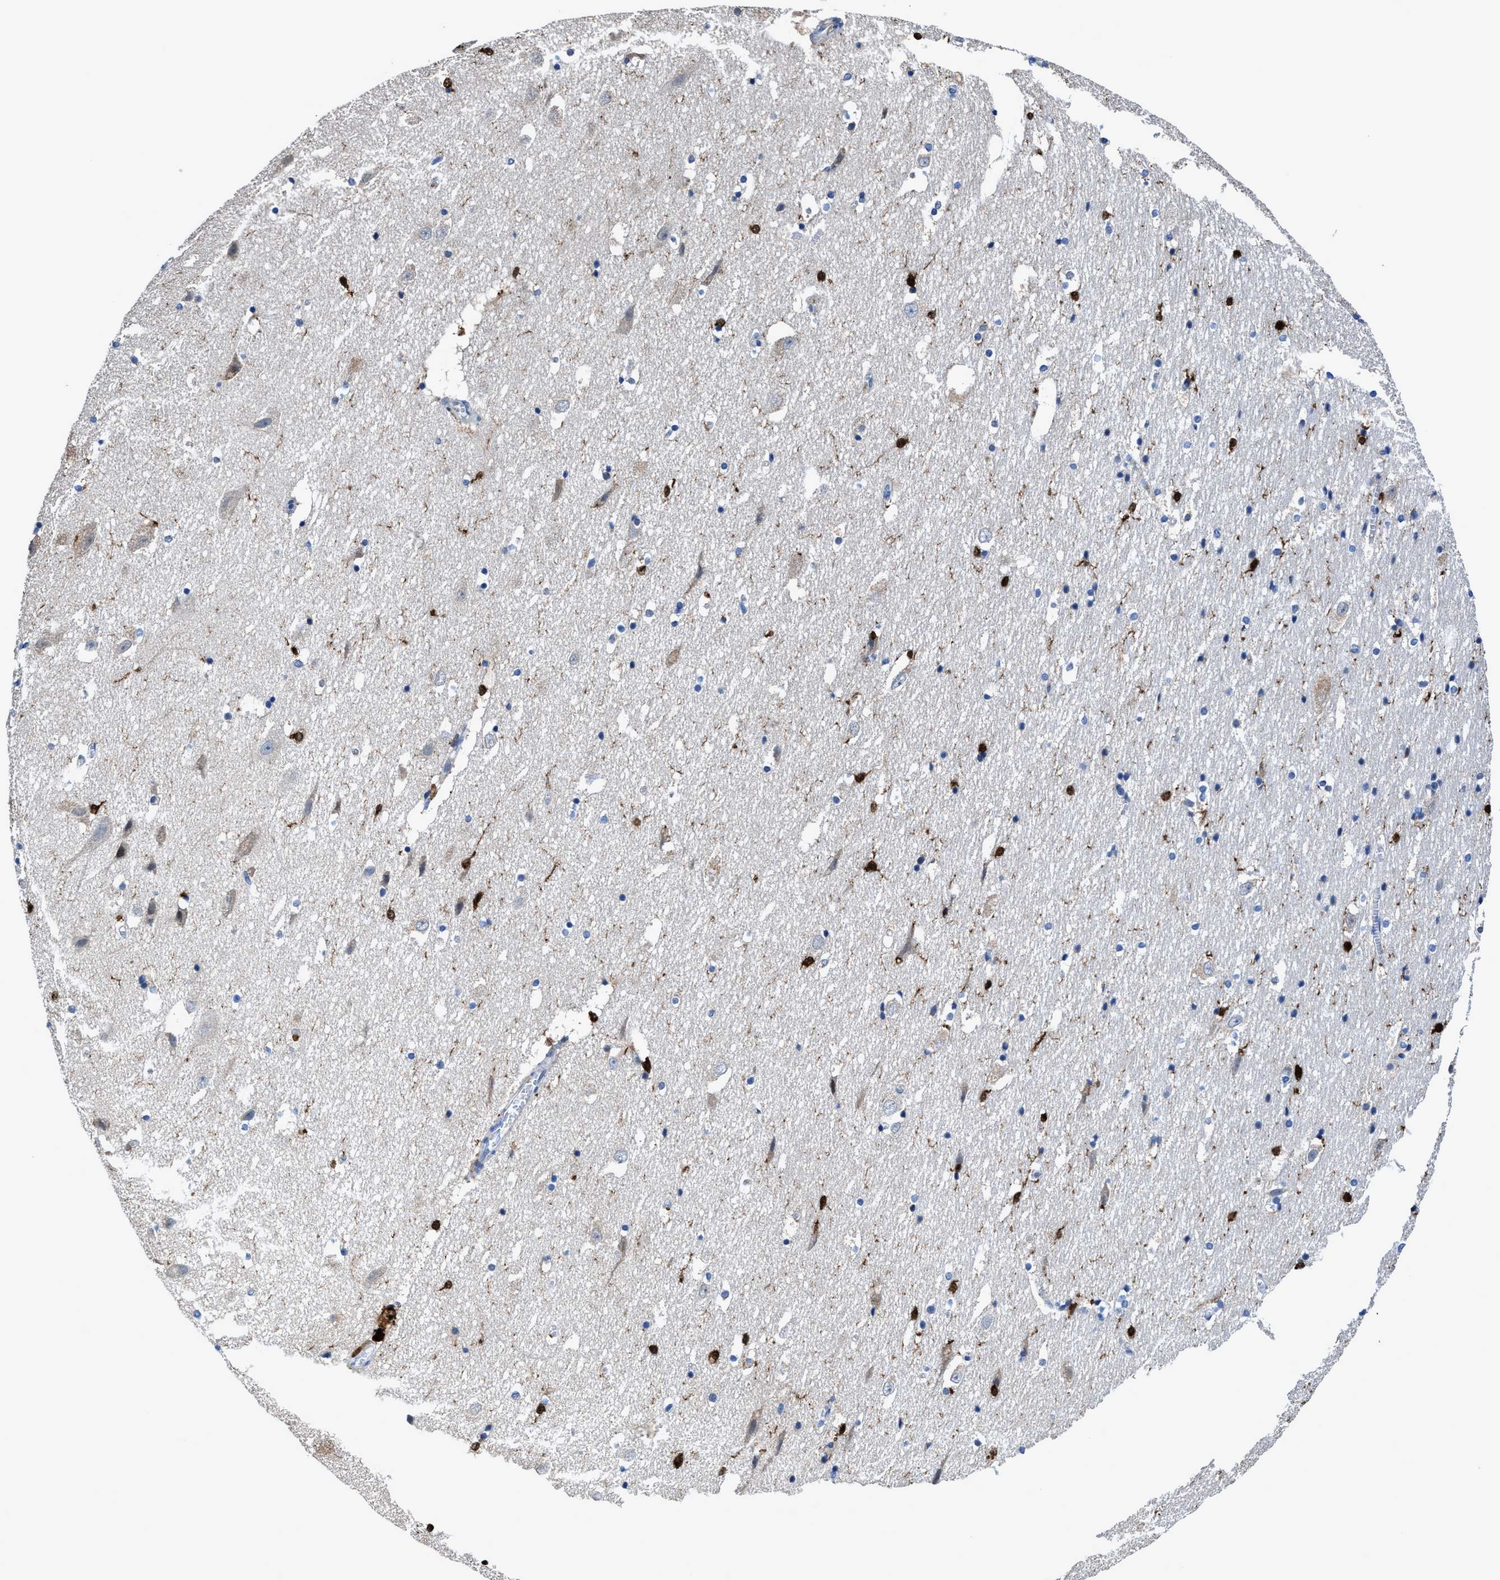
{"staining": {"intensity": "strong", "quantity": "<25%", "location": "cytoplasmic/membranous,nuclear"}, "tissue": "hippocampus", "cell_type": "Glial cells", "image_type": "normal", "snomed": [{"axis": "morphology", "description": "Normal tissue, NOS"}, {"axis": "topography", "description": "Hippocampus"}], "caption": "DAB (3,3'-diaminobenzidine) immunohistochemical staining of unremarkable hippocampus shows strong cytoplasmic/membranous,nuclear protein expression in approximately <25% of glial cells.", "gene": "RGS10", "patient": {"sex": "male", "age": 45}}